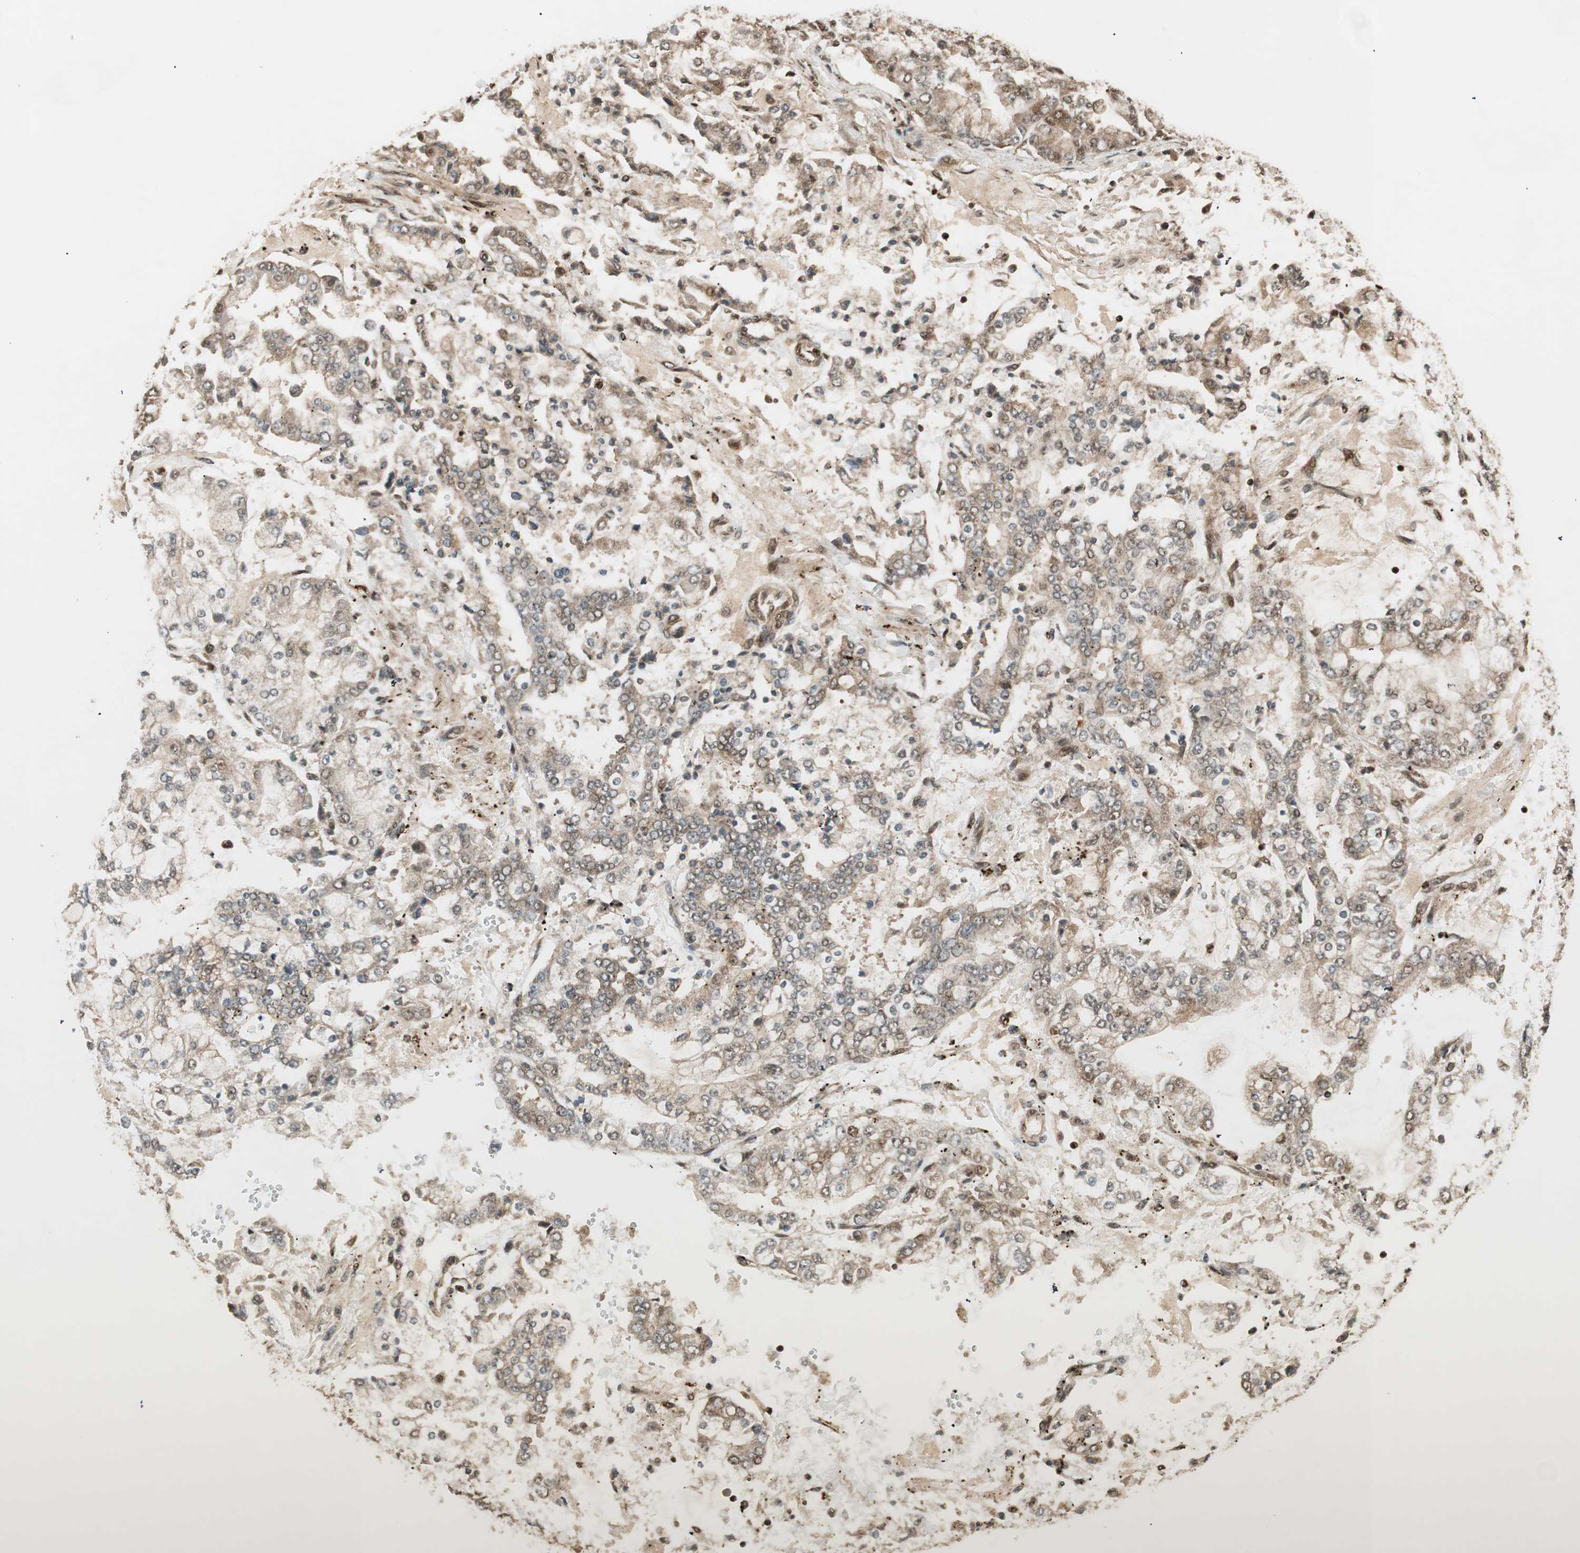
{"staining": {"intensity": "moderate", "quantity": ">75%", "location": "cytoplasmic/membranous,nuclear"}, "tissue": "stomach cancer", "cell_type": "Tumor cells", "image_type": "cancer", "snomed": [{"axis": "morphology", "description": "Adenocarcinoma, NOS"}, {"axis": "topography", "description": "Stomach"}], "caption": "An image of human stomach adenocarcinoma stained for a protein shows moderate cytoplasmic/membranous and nuclear brown staining in tumor cells. The staining is performed using DAB brown chromogen to label protein expression. The nuclei are counter-stained blue using hematoxylin.", "gene": "RPA3", "patient": {"sex": "male", "age": 76}}